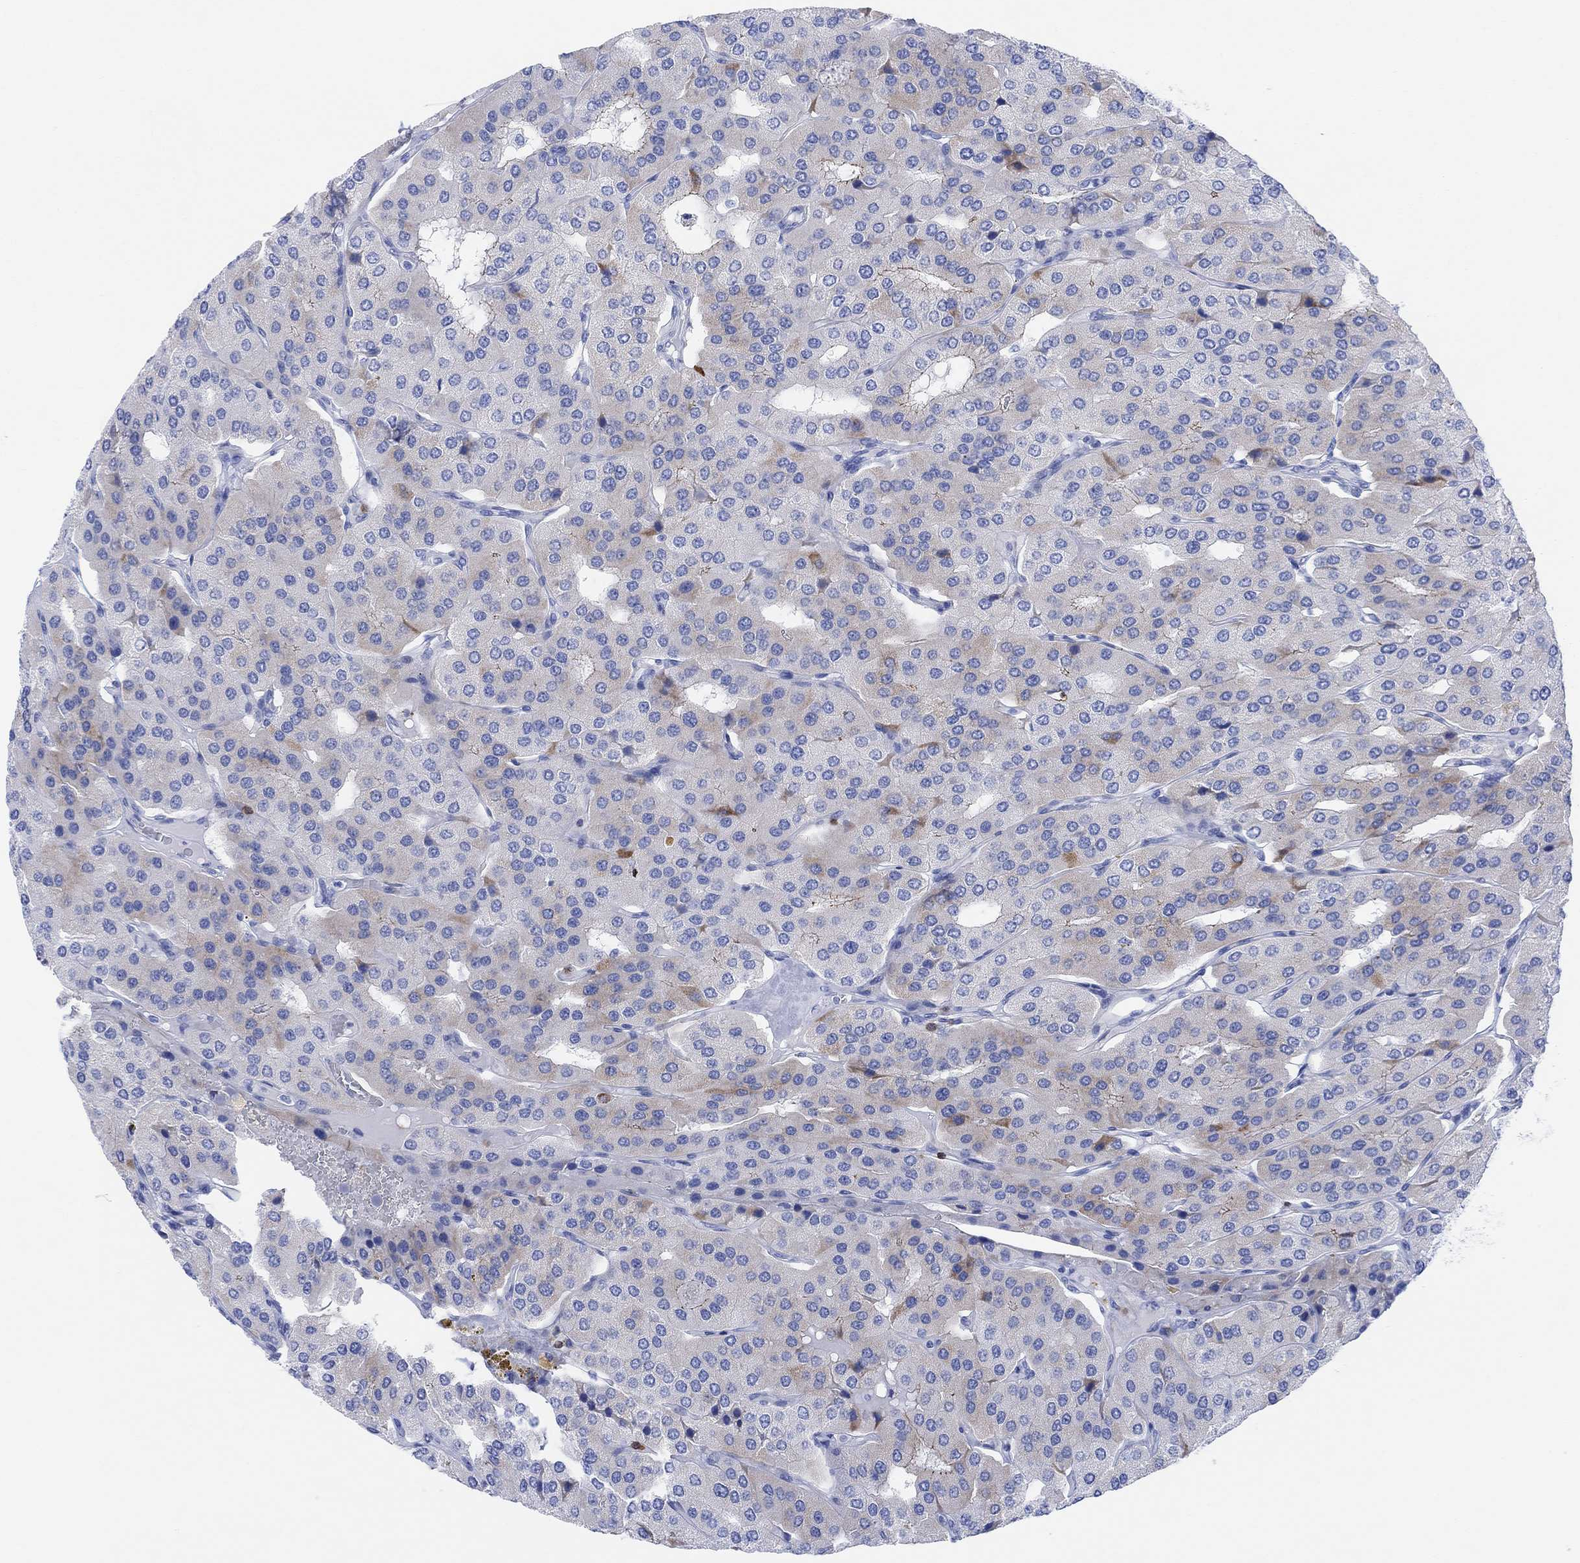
{"staining": {"intensity": "weak", "quantity": "<25%", "location": "cytoplasmic/membranous"}, "tissue": "parathyroid gland", "cell_type": "Glandular cells", "image_type": "normal", "snomed": [{"axis": "morphology", "description": "Normal tissue, NOS"}, {"axis": "morphology", "description": "Adenoma, NOS"}, {"axis": "topography", "description": "Parathyroid gland"}], "caption": "Benign parathyroid gland was stained to show a protein in brown. There is no significant expression in glandular cells.", "gene": "GPR65", "patient": {"sex": "female", "age": 86}}